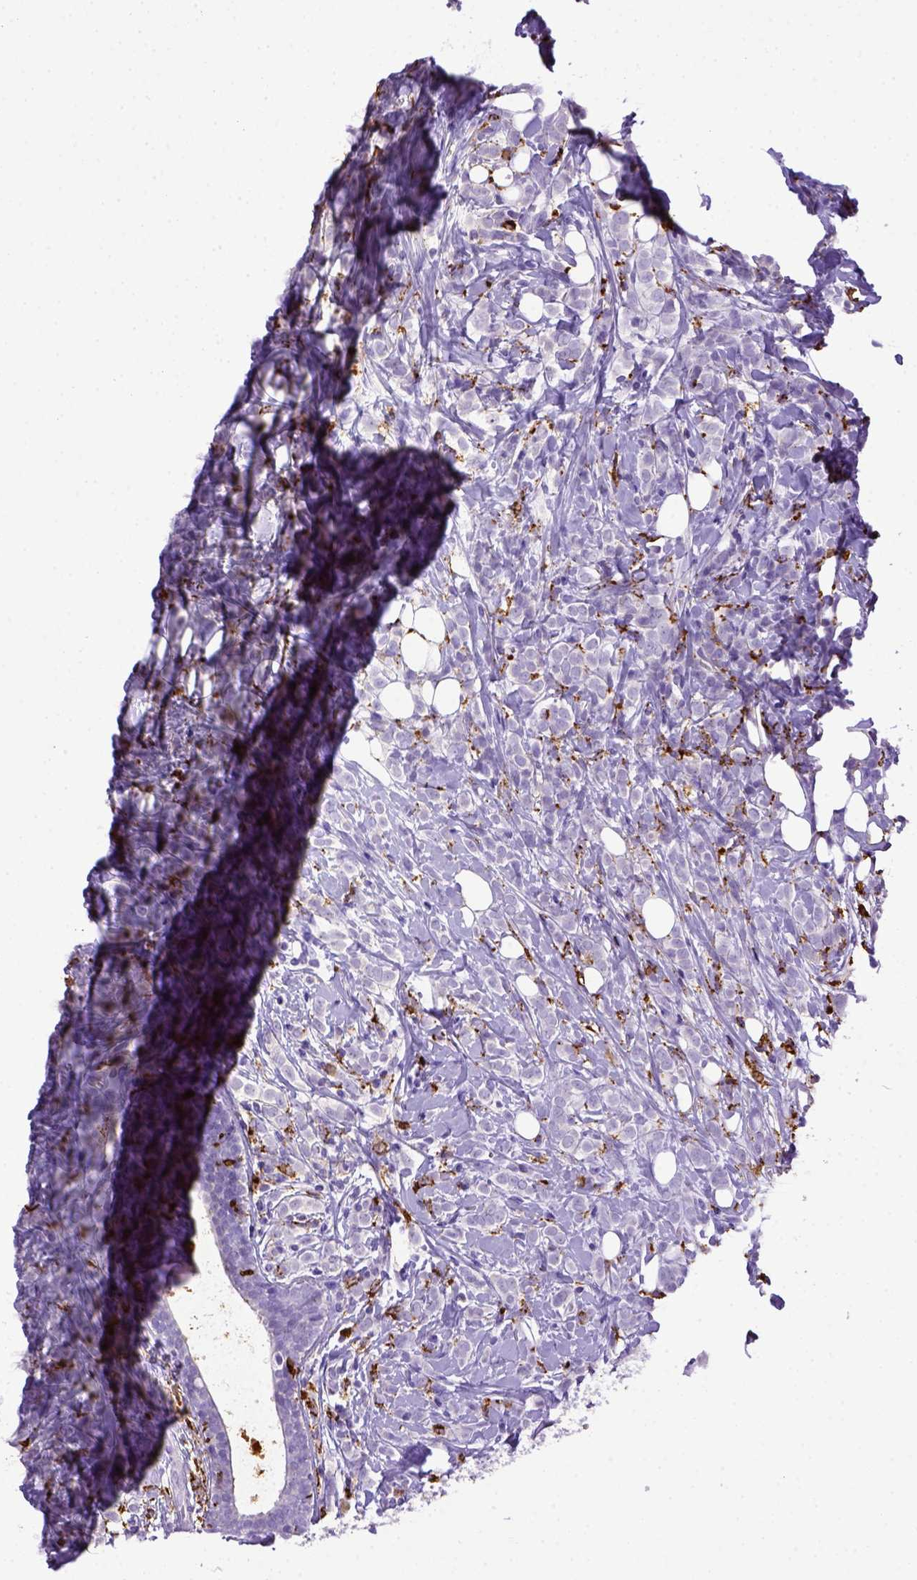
{"staining": {"intensity": "negative", "quantity": "none", "location": "none"}, "tissue": "breast cancer", "cell_type": "Tumor cells", "image_type": "cancer", "snomed": [{"axis": "morphology", "description": "Lobular carcinoma"}, {"axis": "topography", "description": "Breast"}], "caption": "The image displays no significant expression in tumor cells of breast lobular carcinoma. Brightfield microscopy of IHC stained with DAB (3,3'-diaminobenzidine) (brown) and hematoxylin (blue), captured at high magnification.", "gene": "CD68", "patient": {"sex": "female", "age": 49}}